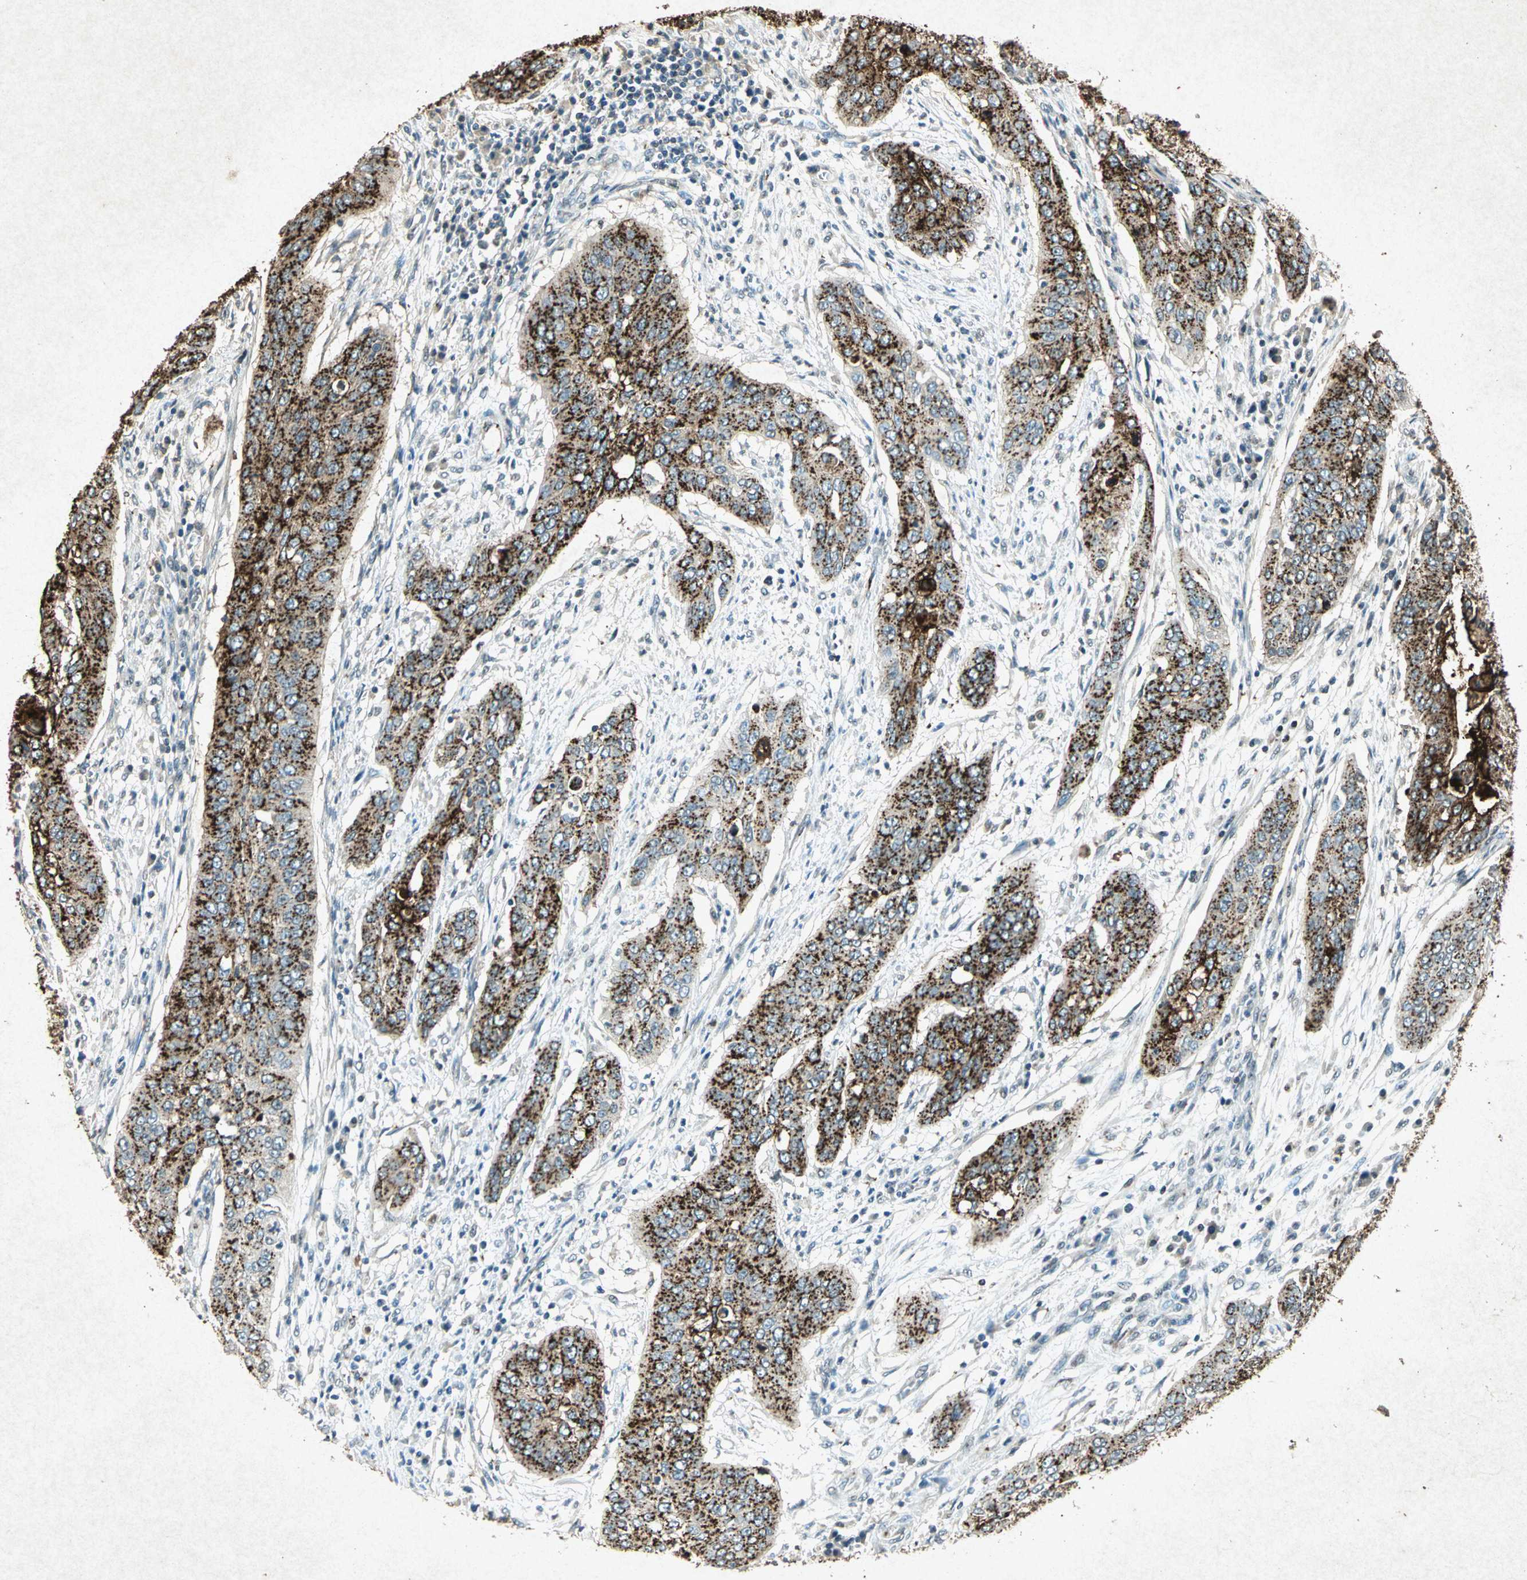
{"staining": {"intensity": "strong", "quantity": ">75%", "location": "cytoplasmic/membranous"}, "tissue": "cervical cancer", "cell_type": "Tumor cells", "image_type": "cancer", "snomed": [{"axis": "morphology", "description": "Squamous cell carcinoma, NOS"}, {"axis": "topography", "description": "Cervix"}], "caption": "An immunohistochemistry (IHC) micrograph of tumor tissue is shown. Protein staining in brown shows strong cytoplasmic/membranous positivity in squamous cell carcinoma (cervical) within tumor cells. (DAB IHC, brown staining for protein, blue staining for nuclei).", "gene": "PSEN1", "patient": {"sex": "female", "age": 39}}